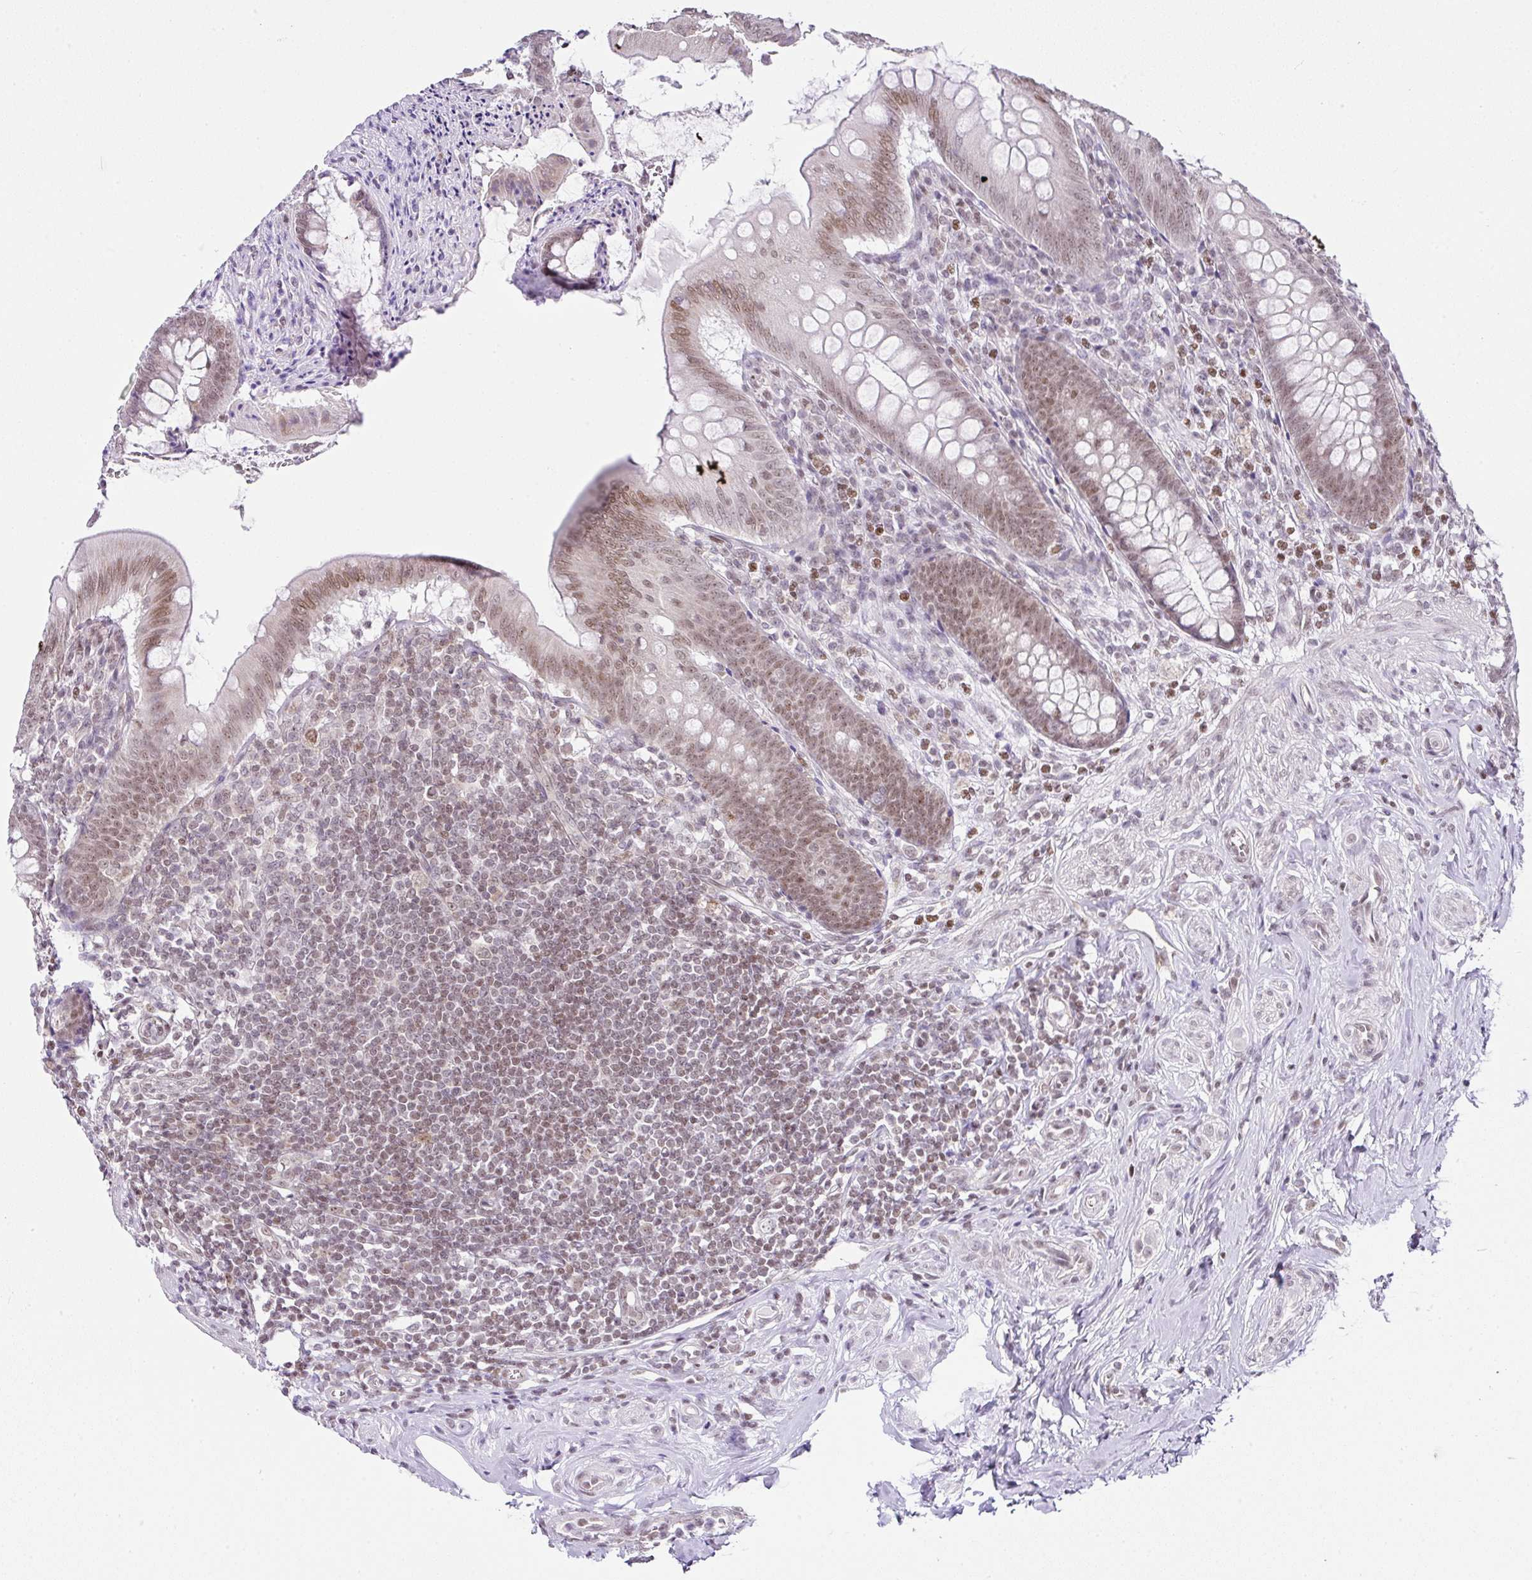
{"staining": {"intensity": "moderate", "quantity": ">75%", "location": "nuclear"}, "tissue": "appendix", "cell_type": "Glandular cells", "image_type": "normal", "snomed": [{"axis": "morphology", "description": "Normal tissue, NOS"}, {"axis": "topography", "description": "Appendix"}], "caption": "An image of appendix stained for a protein exhibits moderate nuclear brown staining in glandular cells. (Stains: DAB in brown, nuclei in blue, Microscopy: brightfield microscopy at high magnification).", "gene": "FAM32A", "patient": {"sex": "female", "age": 51}}